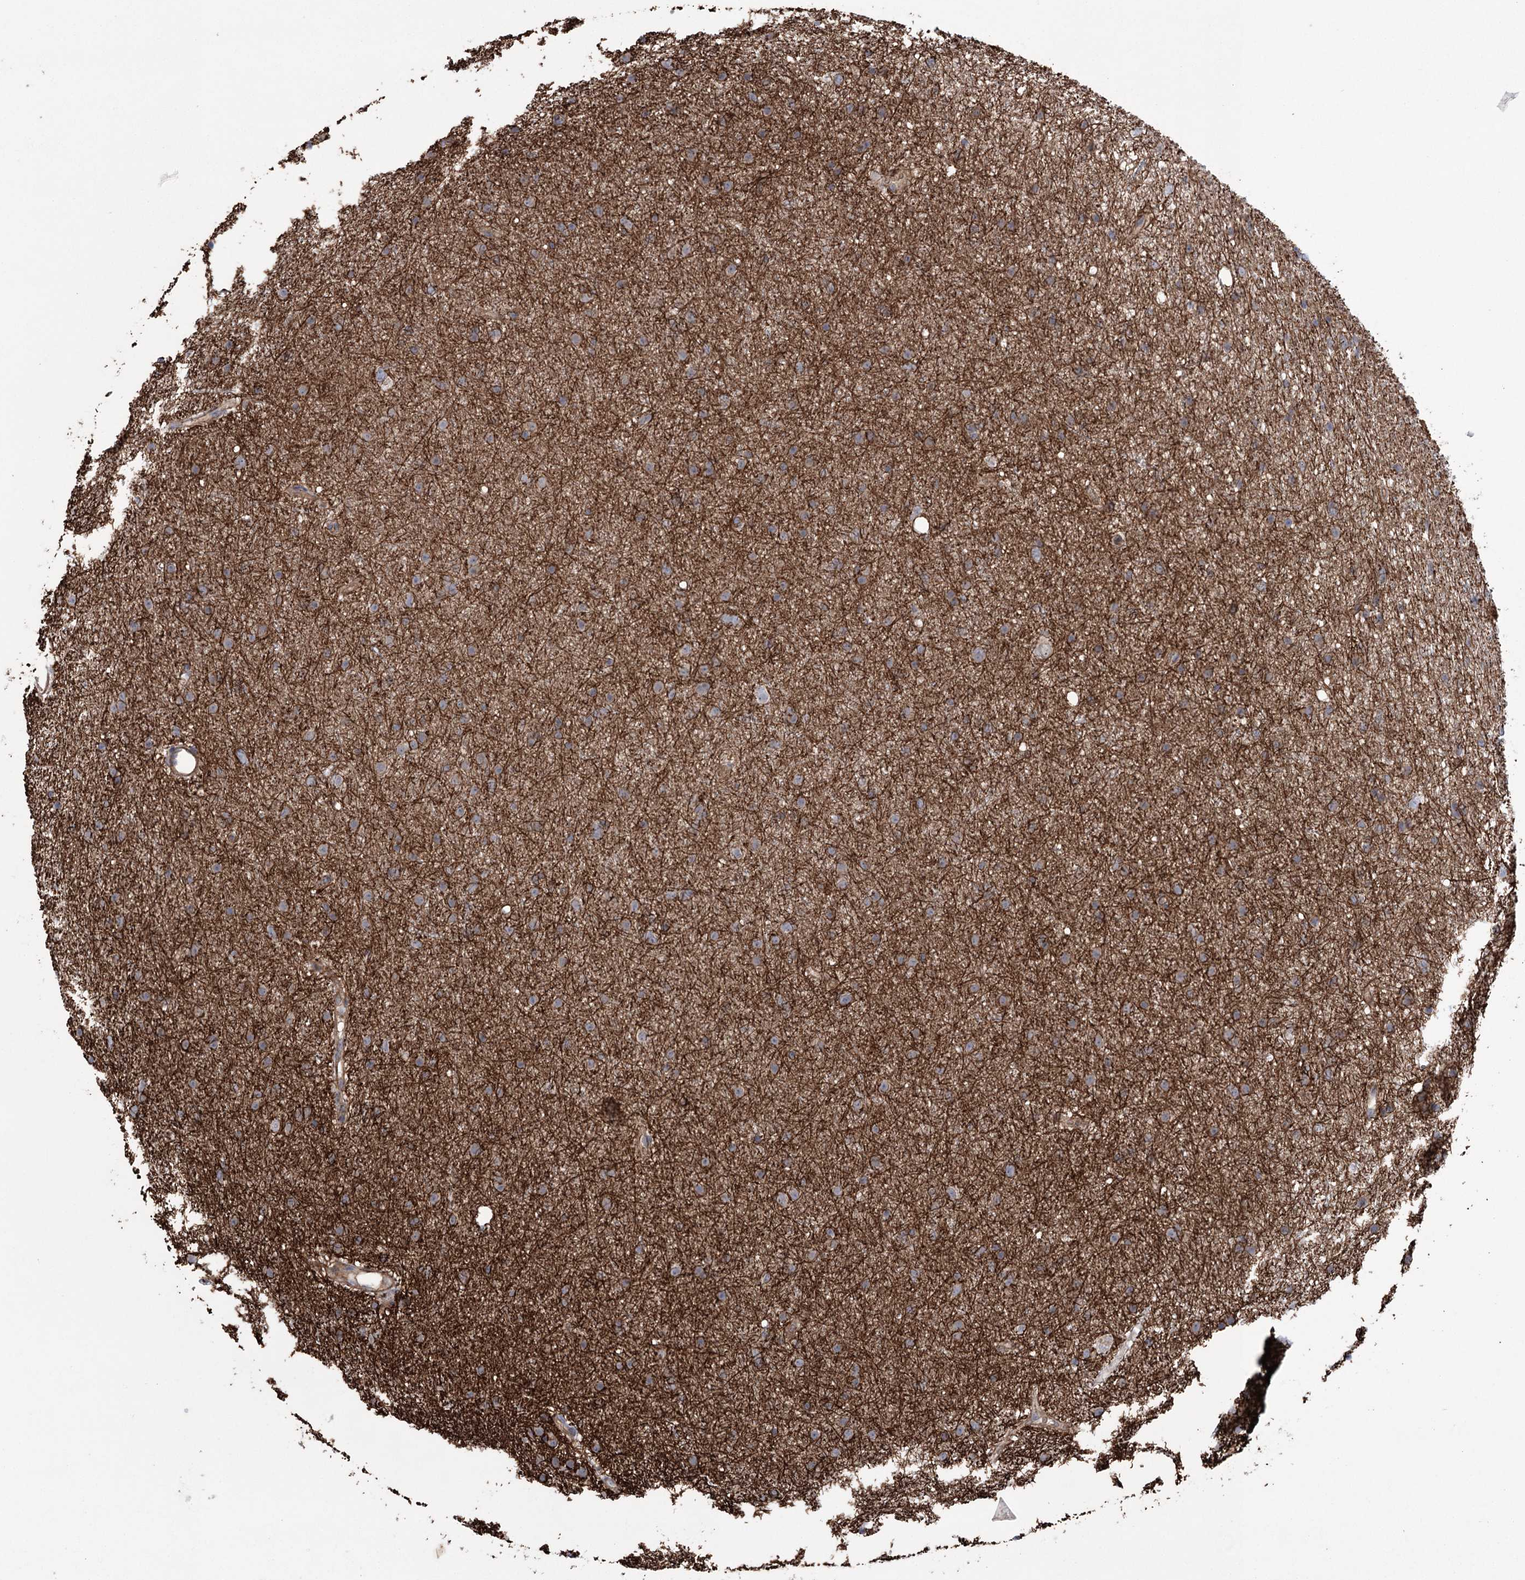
{"staining": {"intensity": "weak", "quantity": "<25%", "location": "cytoplasmic/membranous"}, "tissue": "glioma", "cell_type": "Tumor cells", "image_type": "cancer", "snomed": [{"axis": "morphology", "description": "Glioma, malignant, Low grade"}, {"axis": "topography", "description": "Cerebral cortex"}], "caption": "Malignant glioma (low-grade) stained for a protein using IHC reveals no expression tumor cells.", "gene": "TRIM71", "patient": {"sex": "female", "age": 39}}